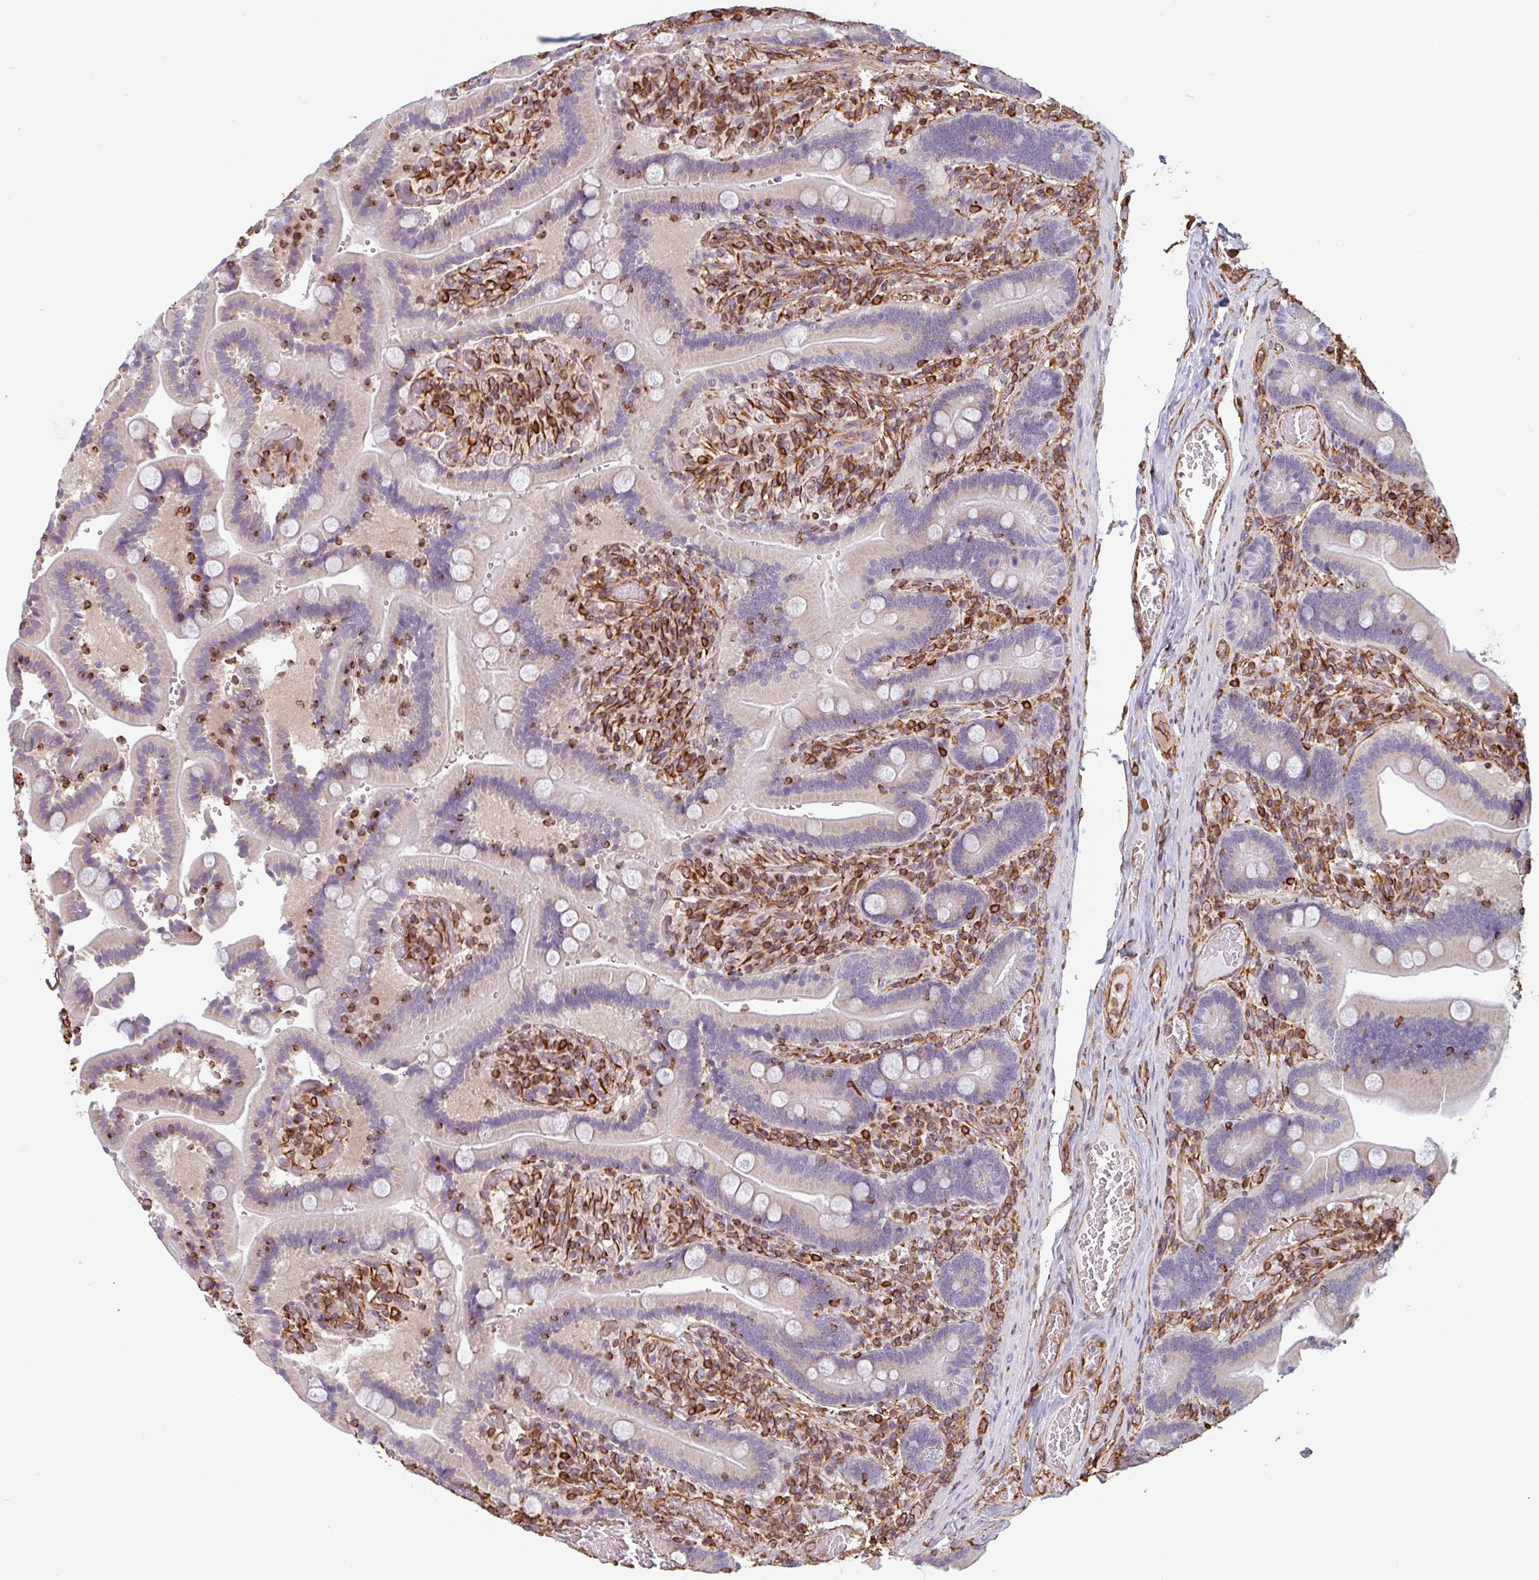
{"staining": {"intensity": "negative", "quantity": "none", "location": "none"}, "tissue": "duodenum", "cell_type": "Glandular cells", "image_type": "normal", "snomed": [{"axis": "morphology", "description": "Normal tissue, NOS"}, {"axis": "topography", "description": "Duodenum"}], "caption": "An IHC photomicrograph of benign duodenum is shown. There is no staining in glandular cells of duodenum.", "gene": "PPFIA1", "patient": {"sex": "female", "age": 62}}